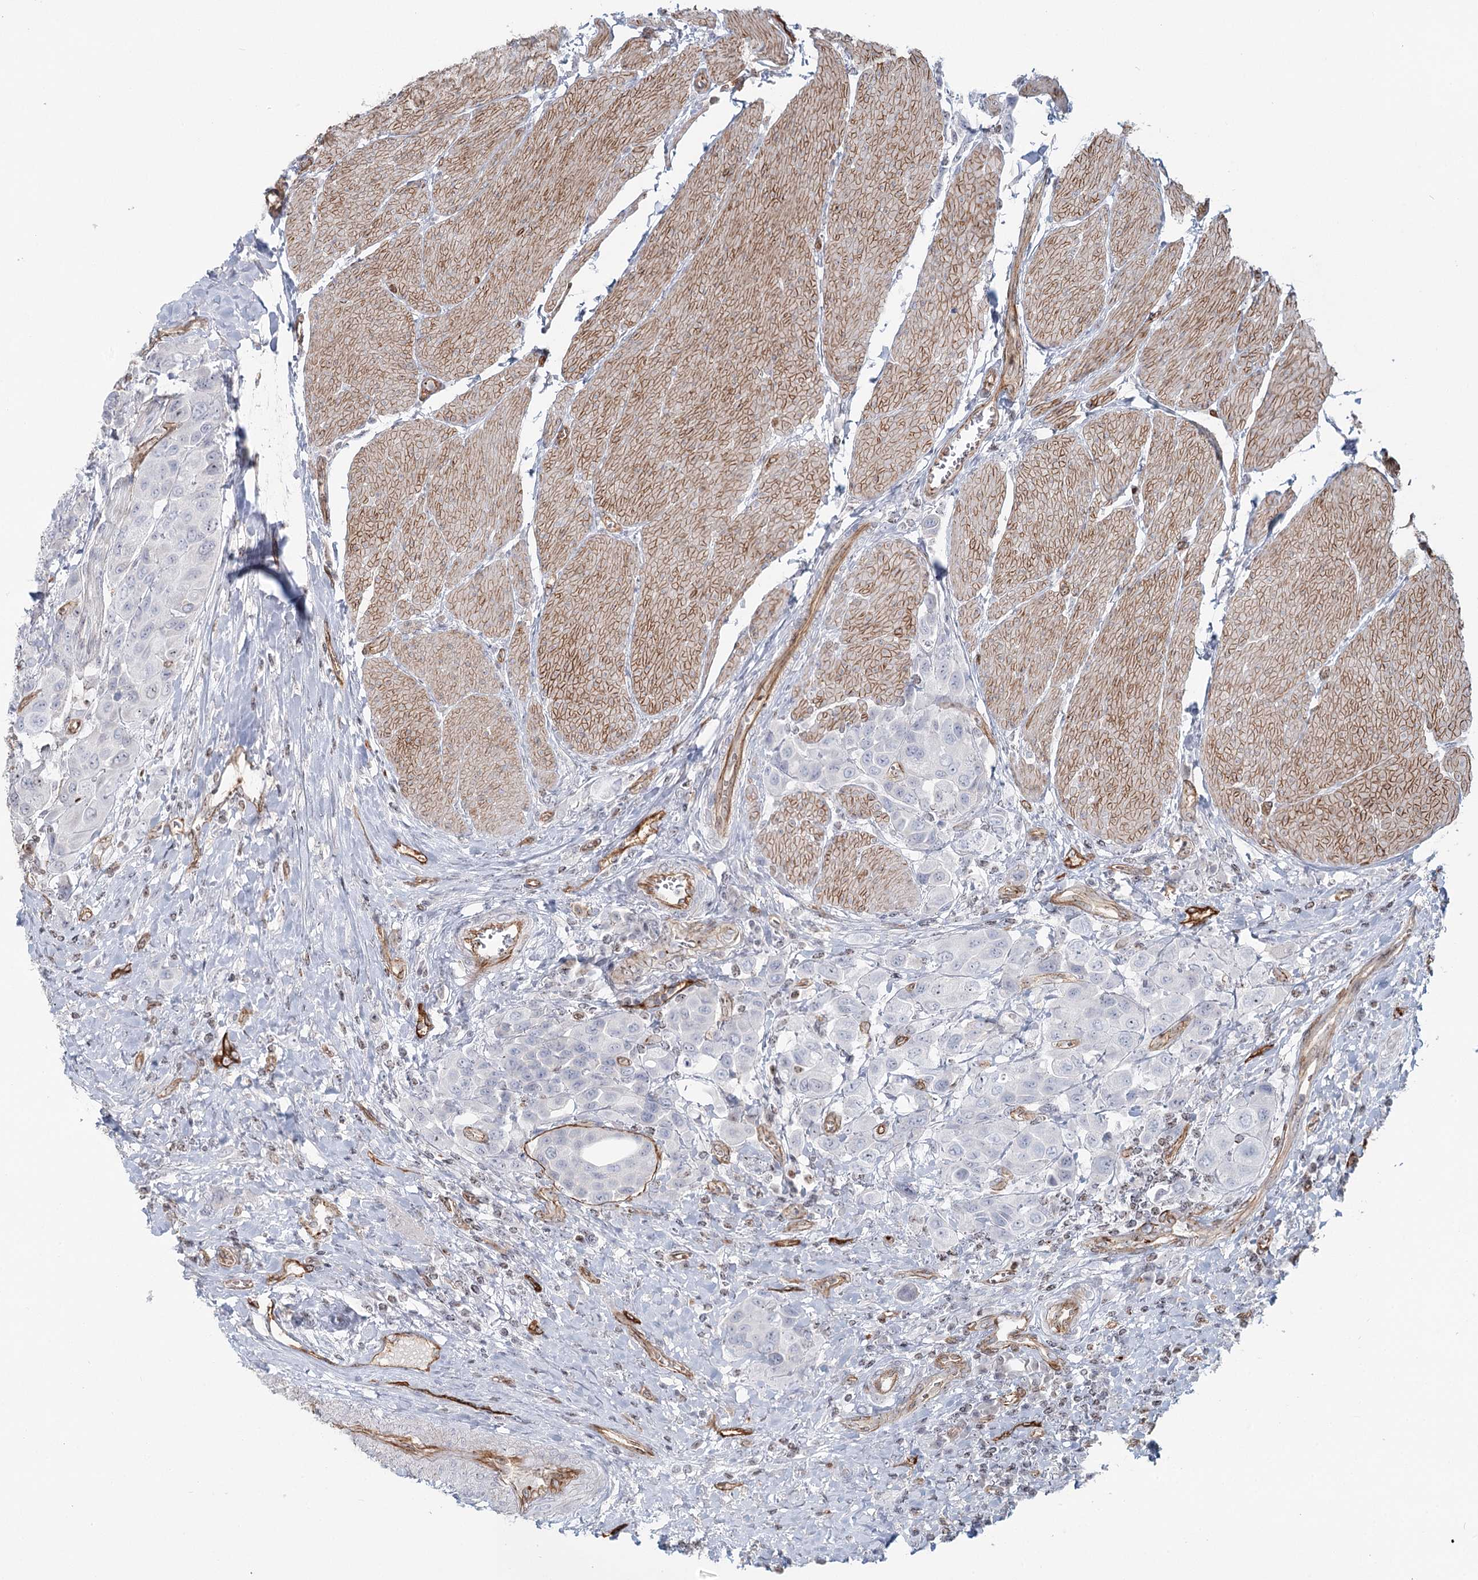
{"staining": {"intensity": "negative", "quantity": "none", "location": "none"}, "tissue": "urothelial cancer", "cell_type": "Tumor cells", "image_type": "cancer", "snomed": [{"axis": "morphology", "description": "Urothelial carcinoma, High grade"}, {"axis": "topography", "description": "Urinary bladder"}], "caption": "Immunohistochemistry photomicrograph of human urothelial cancer stained for a protein (brown), which exhibits no staining in tumor cells. (Immunohistochemistry (ihc), brightfield microscopy, high magnification).", "gene": "ZFYVE28", "patient": {"sex": "male", "age": 50}}